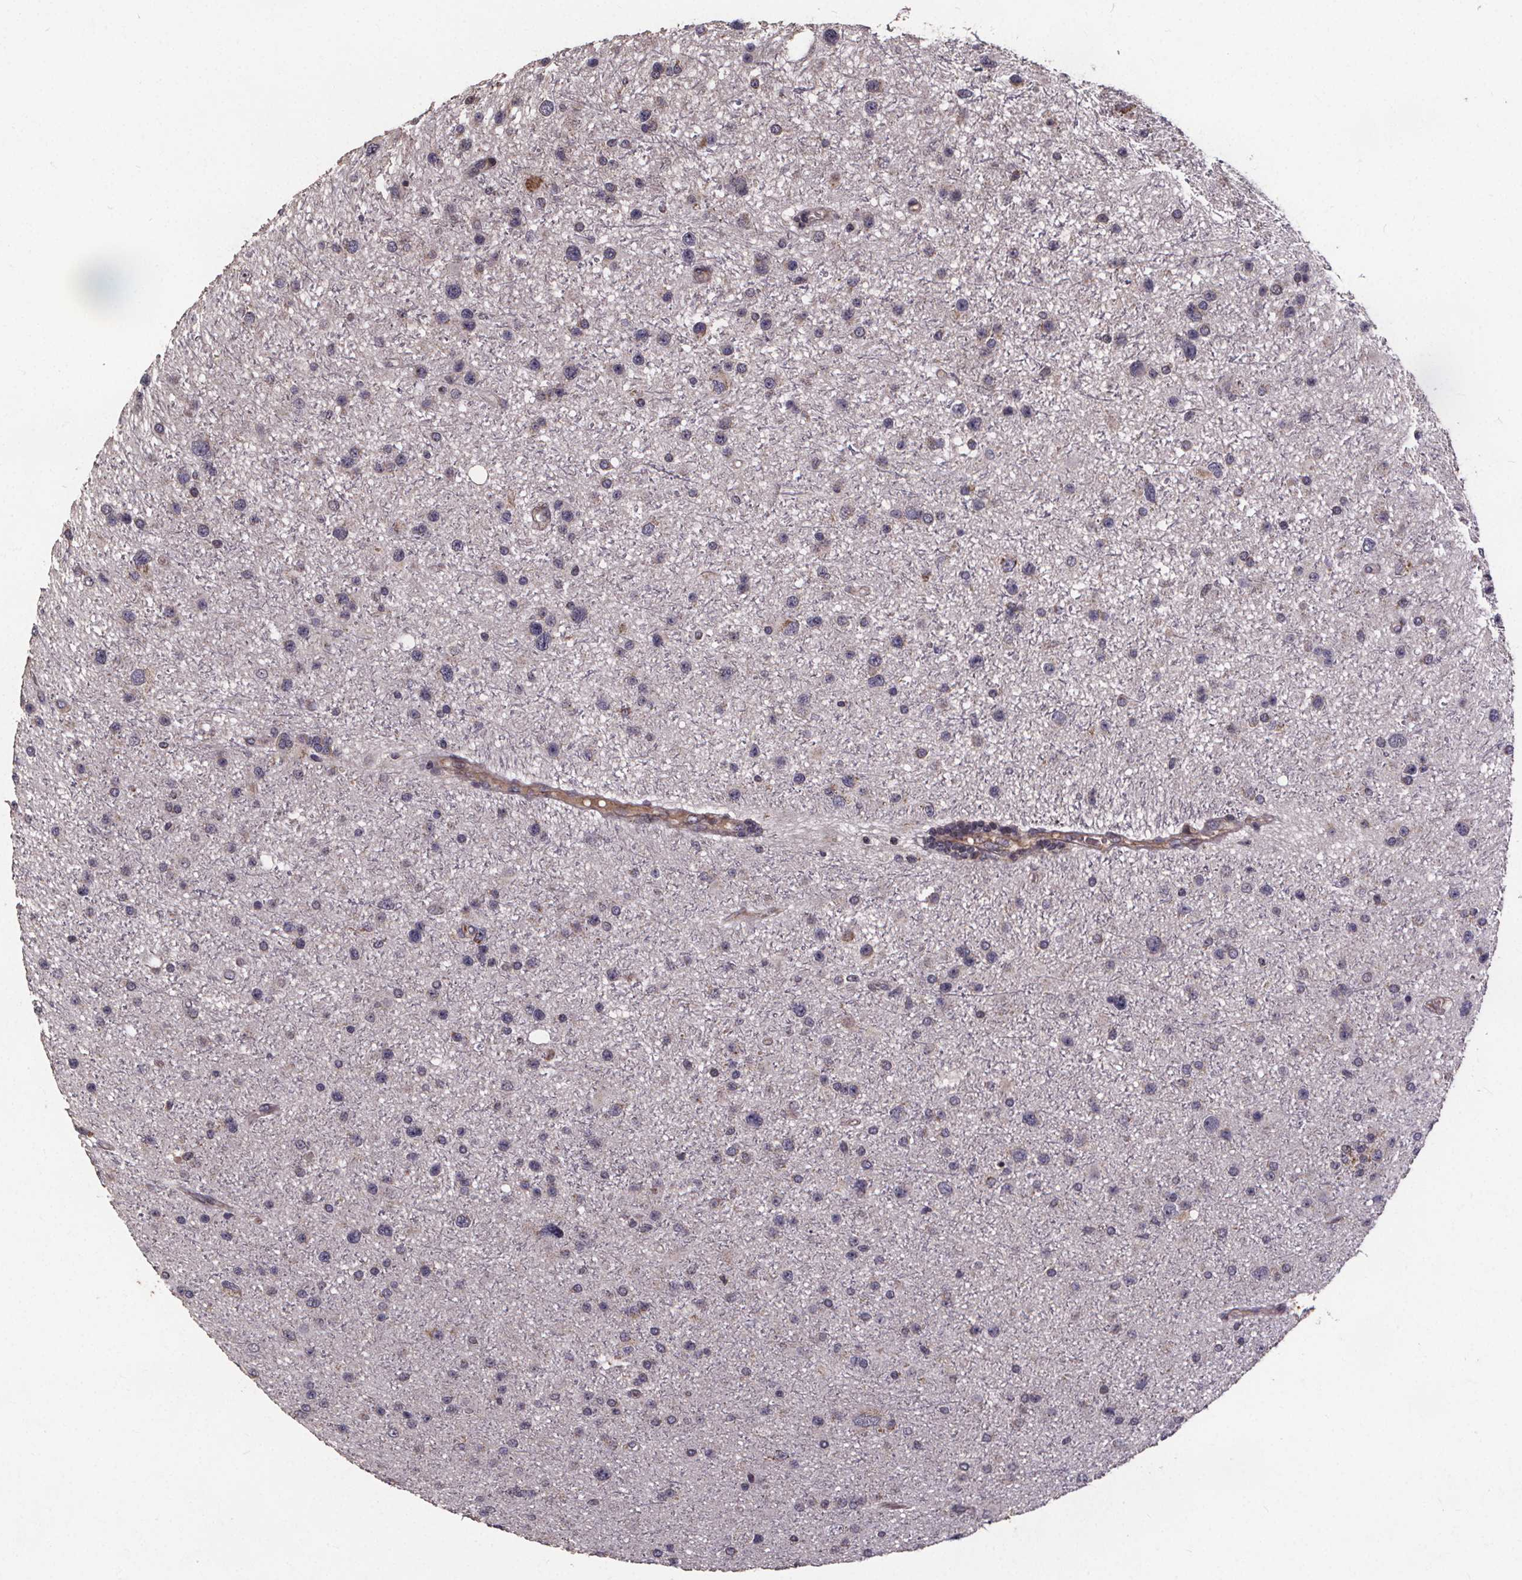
{"staining": {"intensity": "negative", "quantity": "none", "location": "none"}, "tissue": "glioma", "cell_type": "Tumor cells", "image_type": "cancer", "snomed": [{"axis": "morphology", "description": "Glioma, malignant, Low grade"}, {"axis": "topography", "description": "Brain"}], "caption": "Tumor cells show no significant protein positivity in malignant glioma (low-grade).", "gene": "YME1L1", "patient": {"sex": "female", "age": 32}}